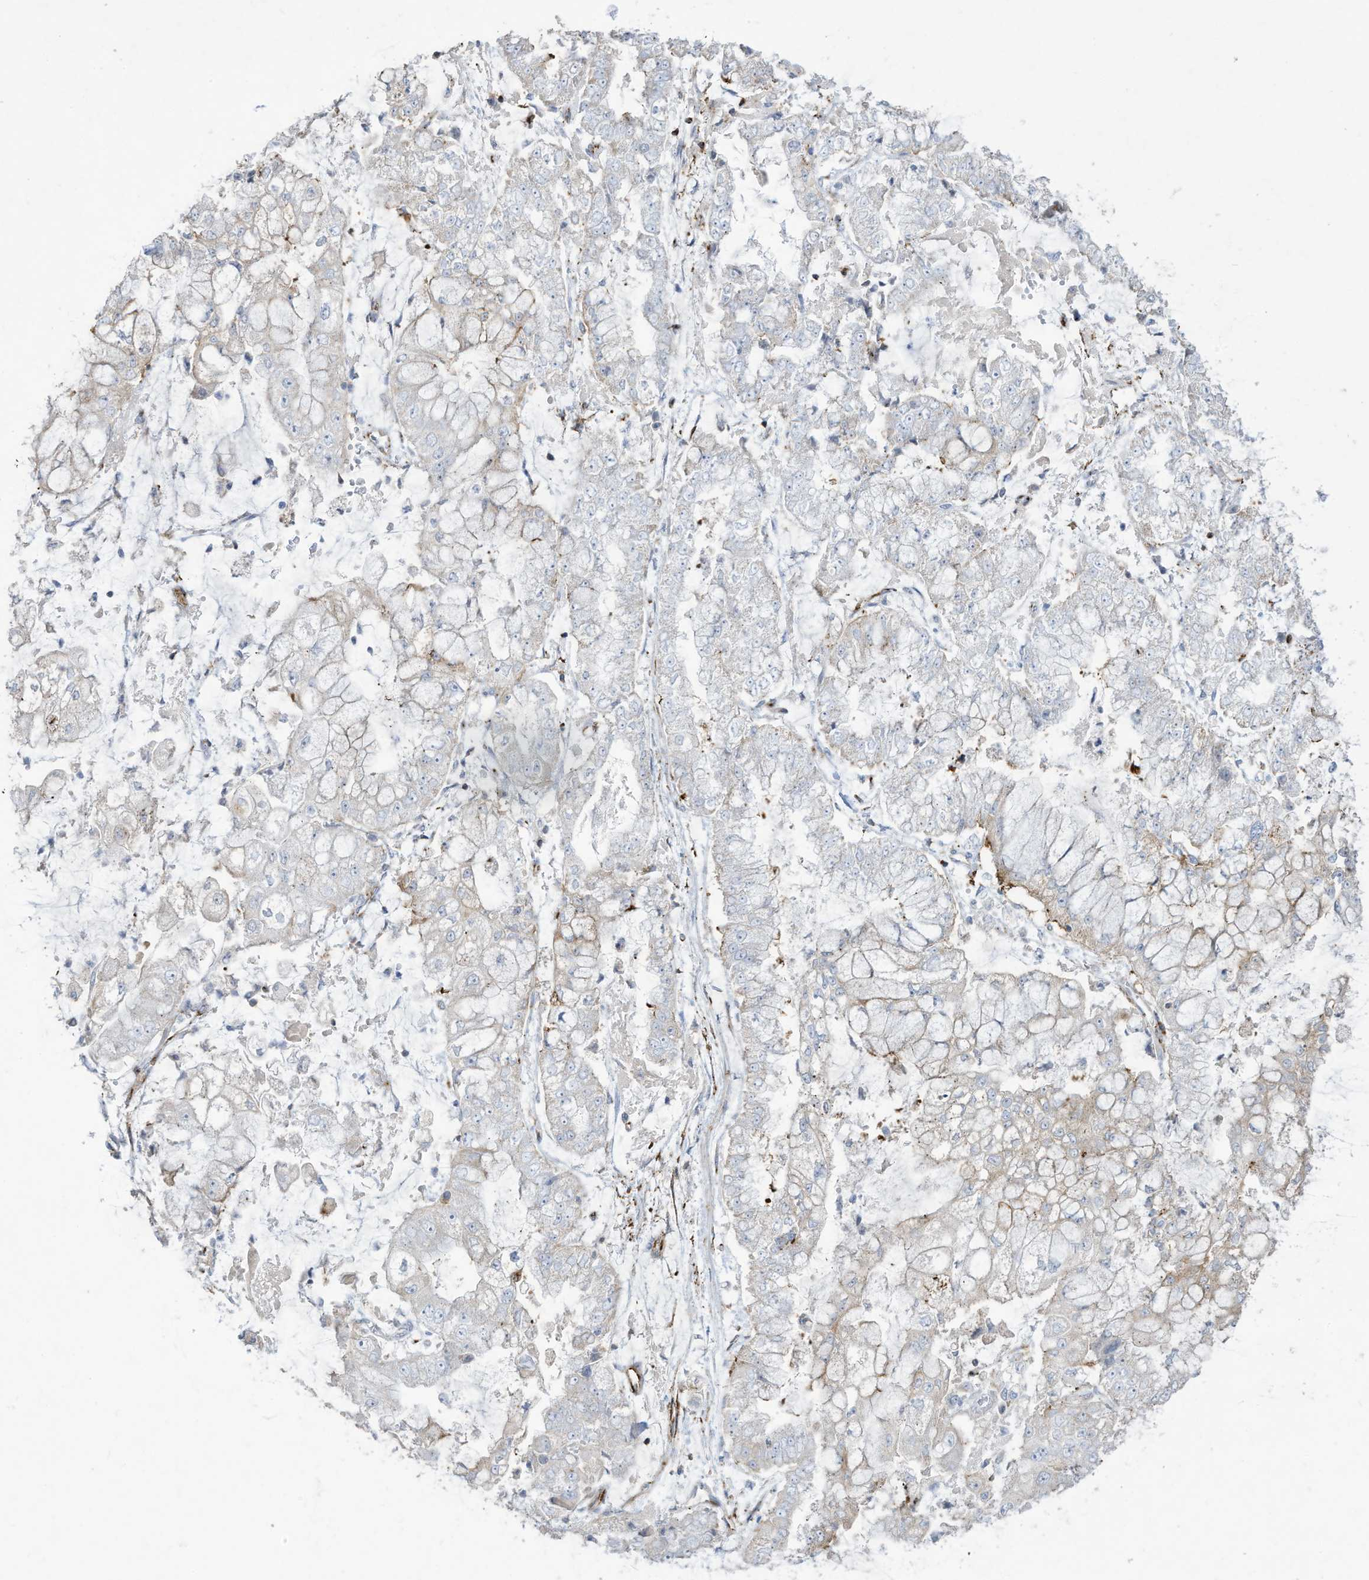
{"staining": {"intensity": "weak", "quantity": "<25%", "location": "cytoplasmic/membranous"}, "tissue": "stomach cancer", "cell_type": "Tumor cells", "image_type": "cancer", "snomed": [{"axis": "morphology", "description": "Adenocarcinoma, NOS"}, {"axis": "topography", "description": "Stomach"}], "caption": "IHC photomicrograph of neoplastic tissue: stomach adenocarcinoma stained with DAB demonstrates no significant protein staining in tumor cells. (Stains: DAB (3,3'-diaminobenzidine) immunohistochemistry (IHC) with hematoxylin counter stain, Microscopy: brightfield microscopy at high magnification).", "gene": "THNSL2", "patient": {"sex": "male", "age": 76}}